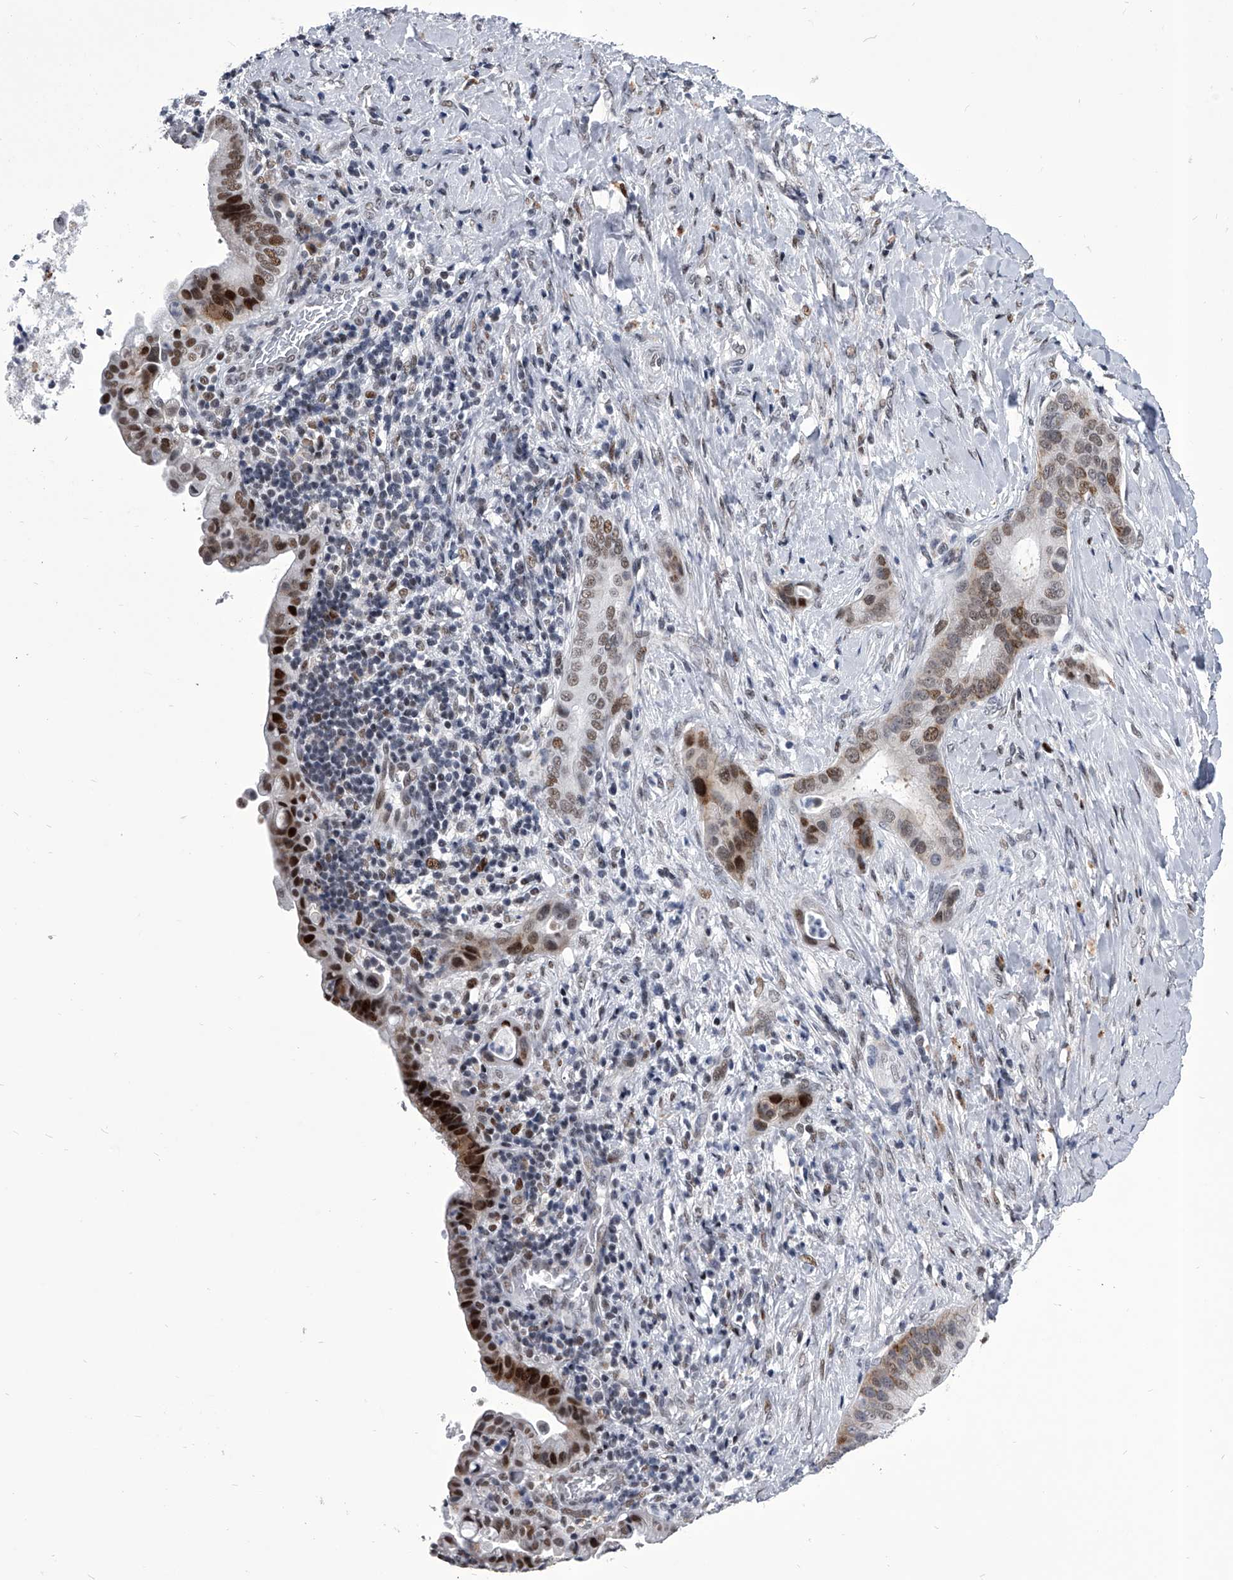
{"staining": {"intensity": "strong", "quantity": "25%-75%", "location": "nuclear"}, "tissue": "liver cancer", "cell_type": "Tumor cells", "image_type": "cancer", "snomed": [{"axis": "morphology", "description": "Cholangiocarcinoma"}, {"axis": "topography", "description": "Liver"}], "caption": "Strong nuclear protein staining is seen in about 25%-75% of tumor cells in liver cancer (cholangiocarcinoma).", "gene": "CMTR1", "patient": {"sex": "female", "age": 54}}